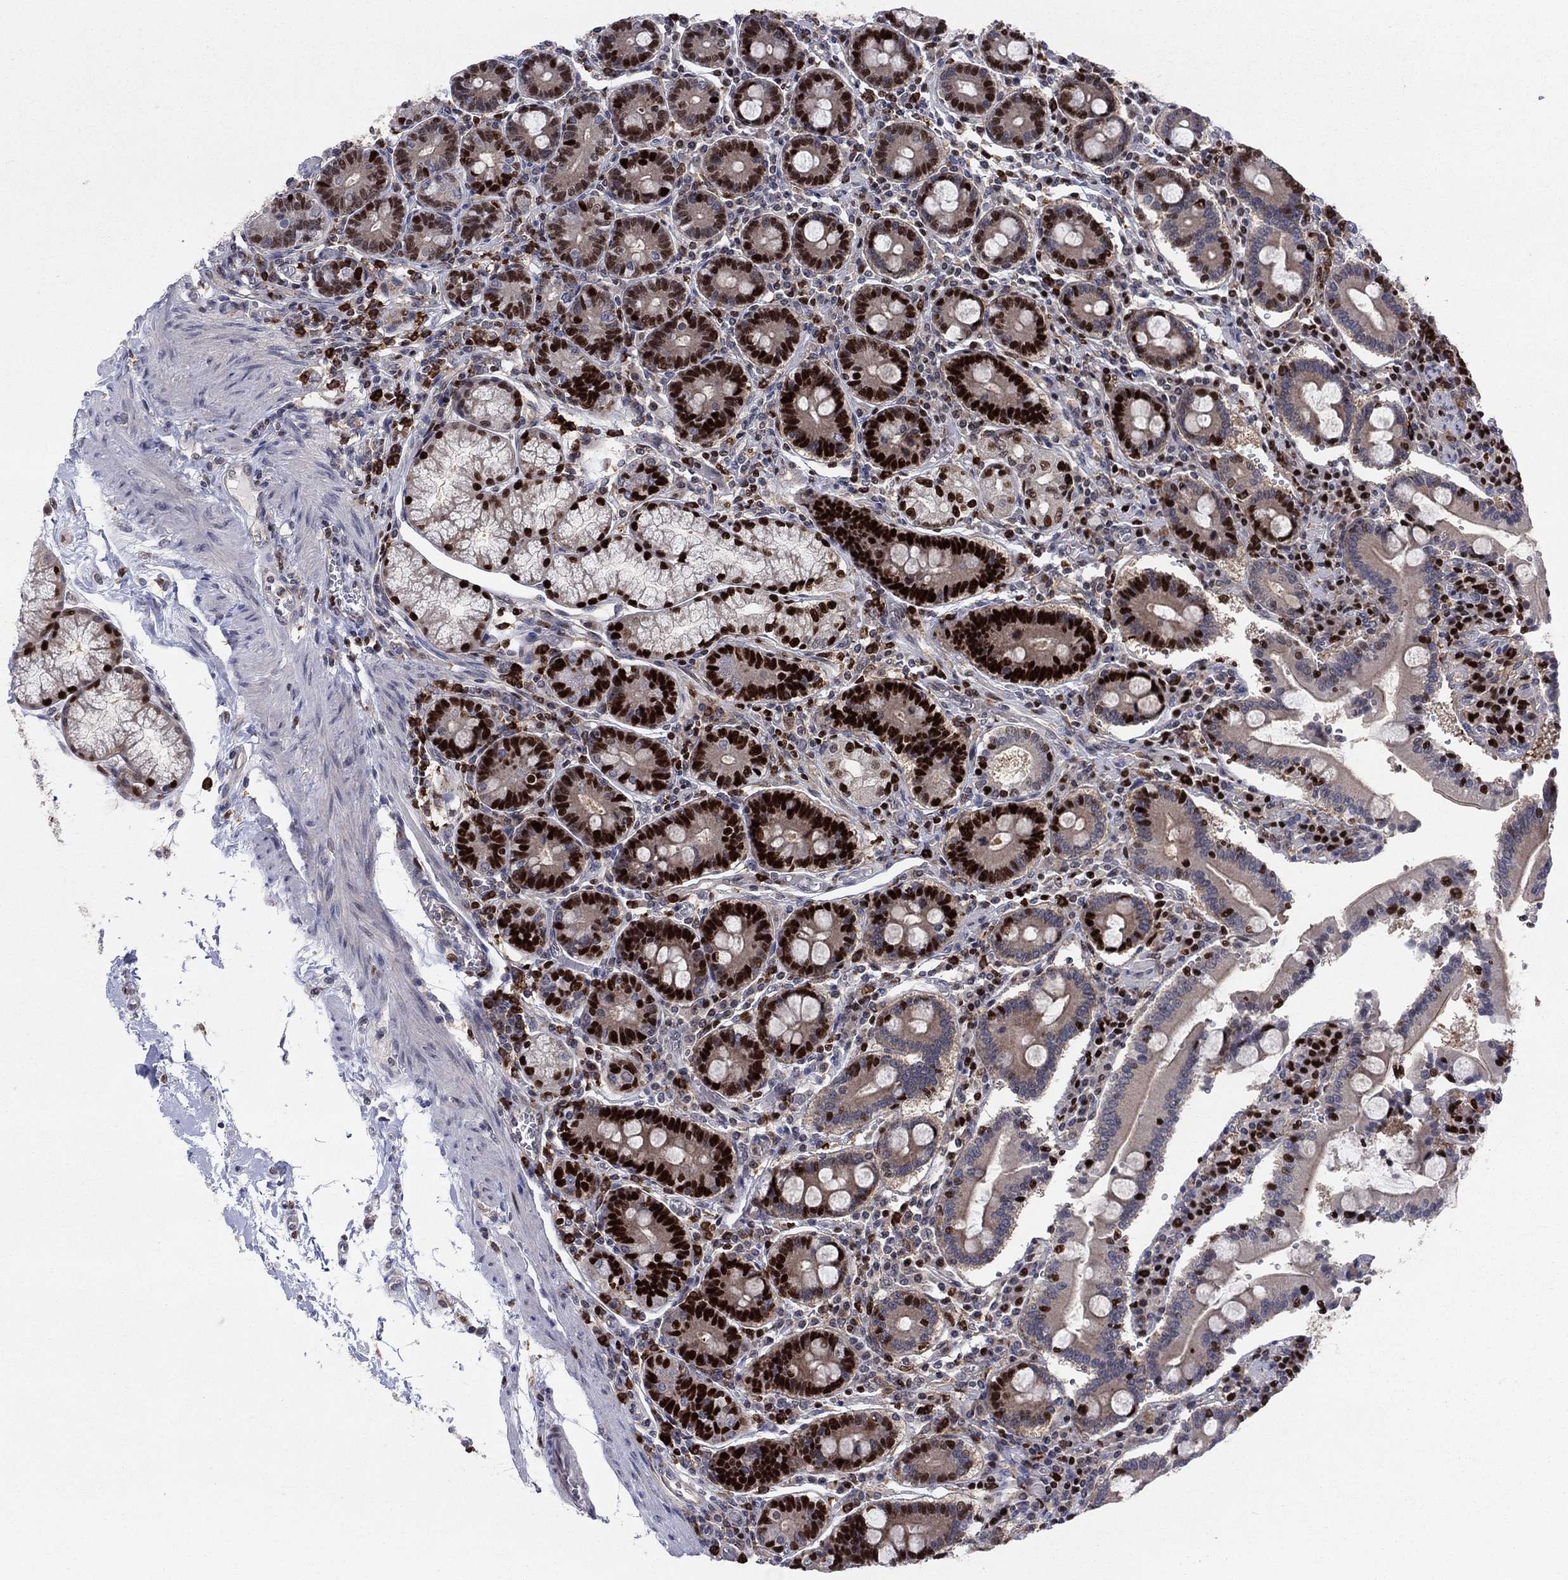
{"staining": {"intensity": "strong", "quantity": "25%-75%", "location": "nuclear"}, "tissue": "duodenum", "cell_type": "Glandular cells", "image_type": "normal", "snomed": [{"axis": "morphology", "description": "Normal tissue, NOS"}, {"axis": "topography", "description": "Duodenum"}], "caption": "The image shows a brown stain indicating the presence of a protein in the nuclear of glandular cells in duodenum.", "gene": "ZNHIT3", "patient": {"sex": "female", "age": 62}}